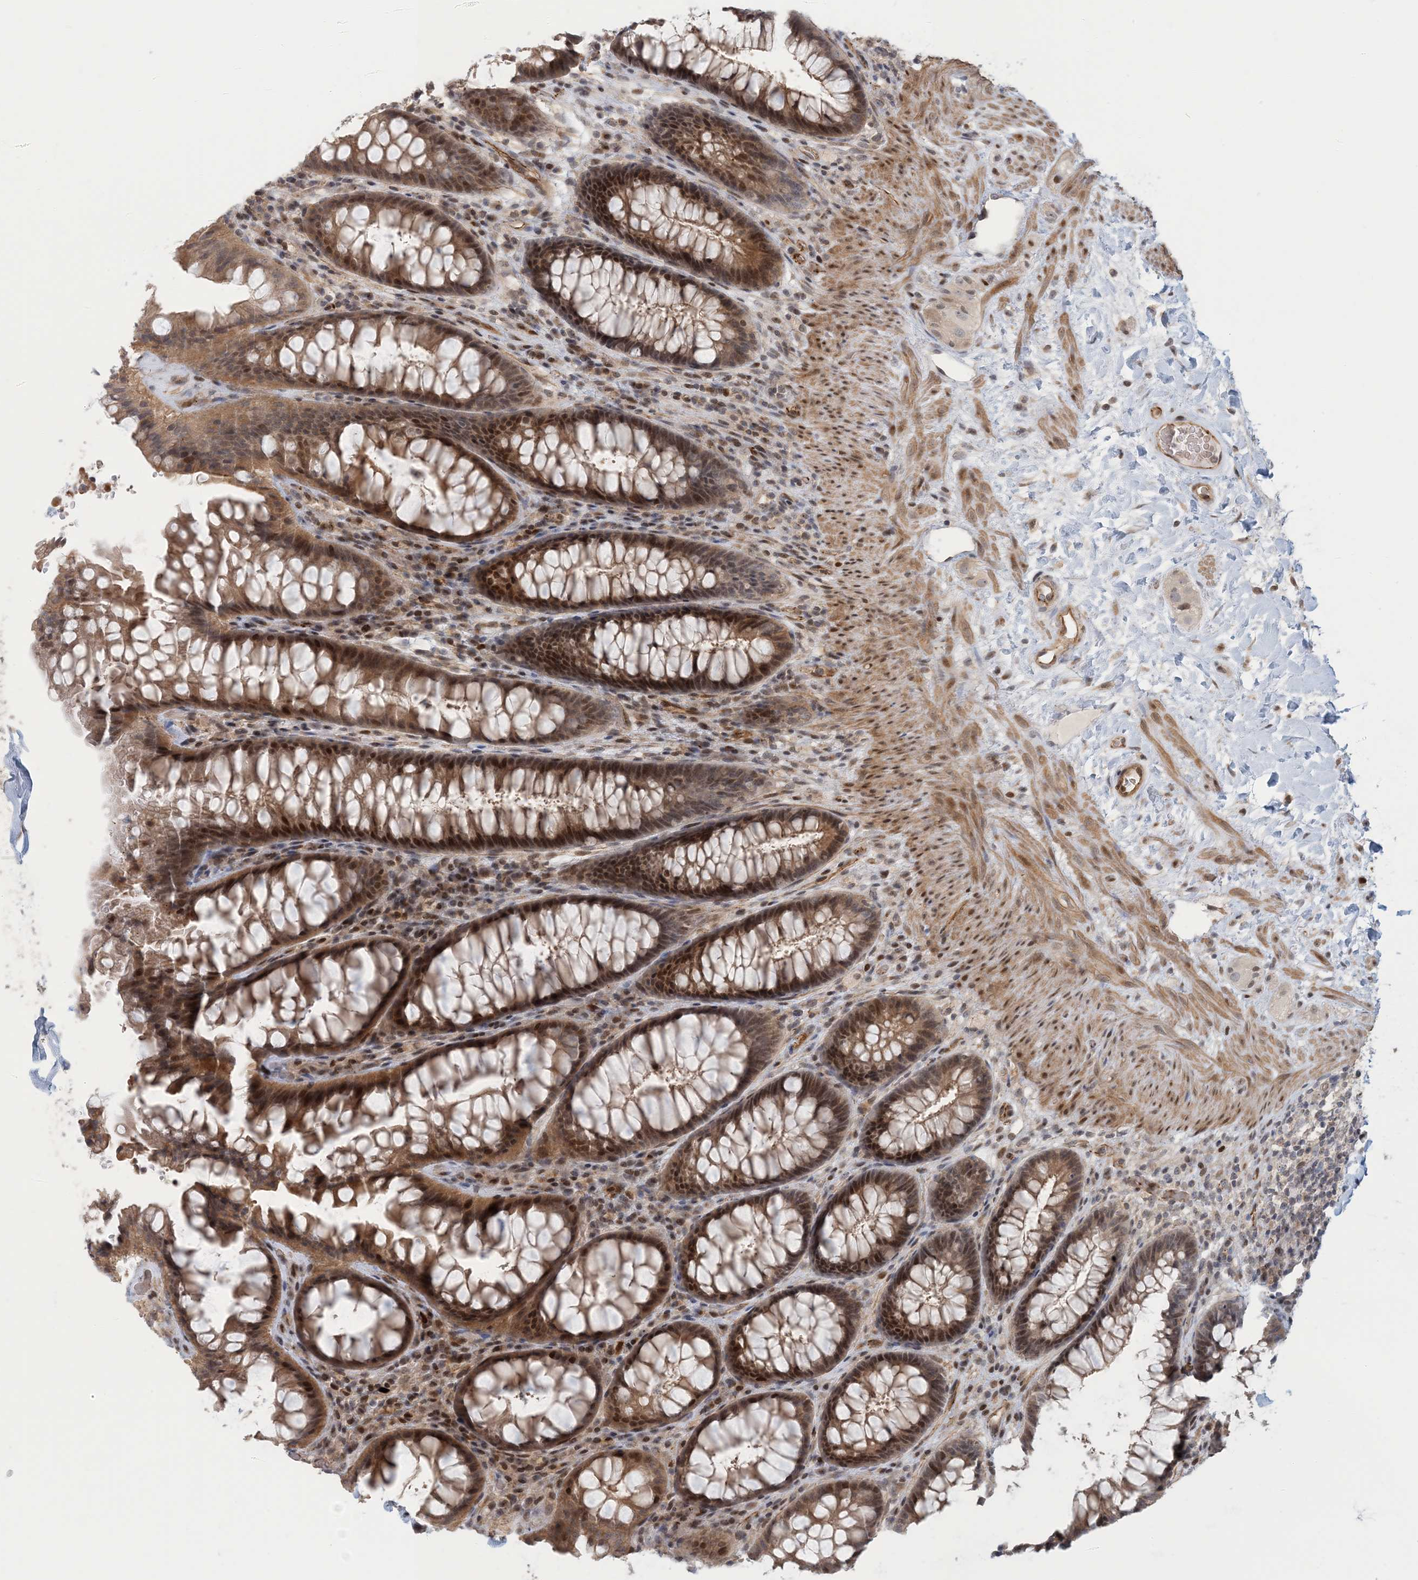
{"staining": {"intensity": "strong", "quantity": ">75%", "location": "cytoplasmic/membranous,nuclear"}, "tissue": "rectum", "cell_type": "Glandular cells", "image_type": "normal", "snomed": [{"axis": "morphology", "description": "Normal tissue, NOS"}, {"axis": "topography", "description": "Rectum"}], "caption": "A micrograph of human rectum stained for a protein displays strong cytoplasmic/membranous,nuclear brown staining in glandular cells. (Stains: DAB in brown, nuclei in blue, Microscopy: brightfield microscopy at high magnification).", "gene": "MAPKBP1", "patient": {"sex": "female", "age": 46}}